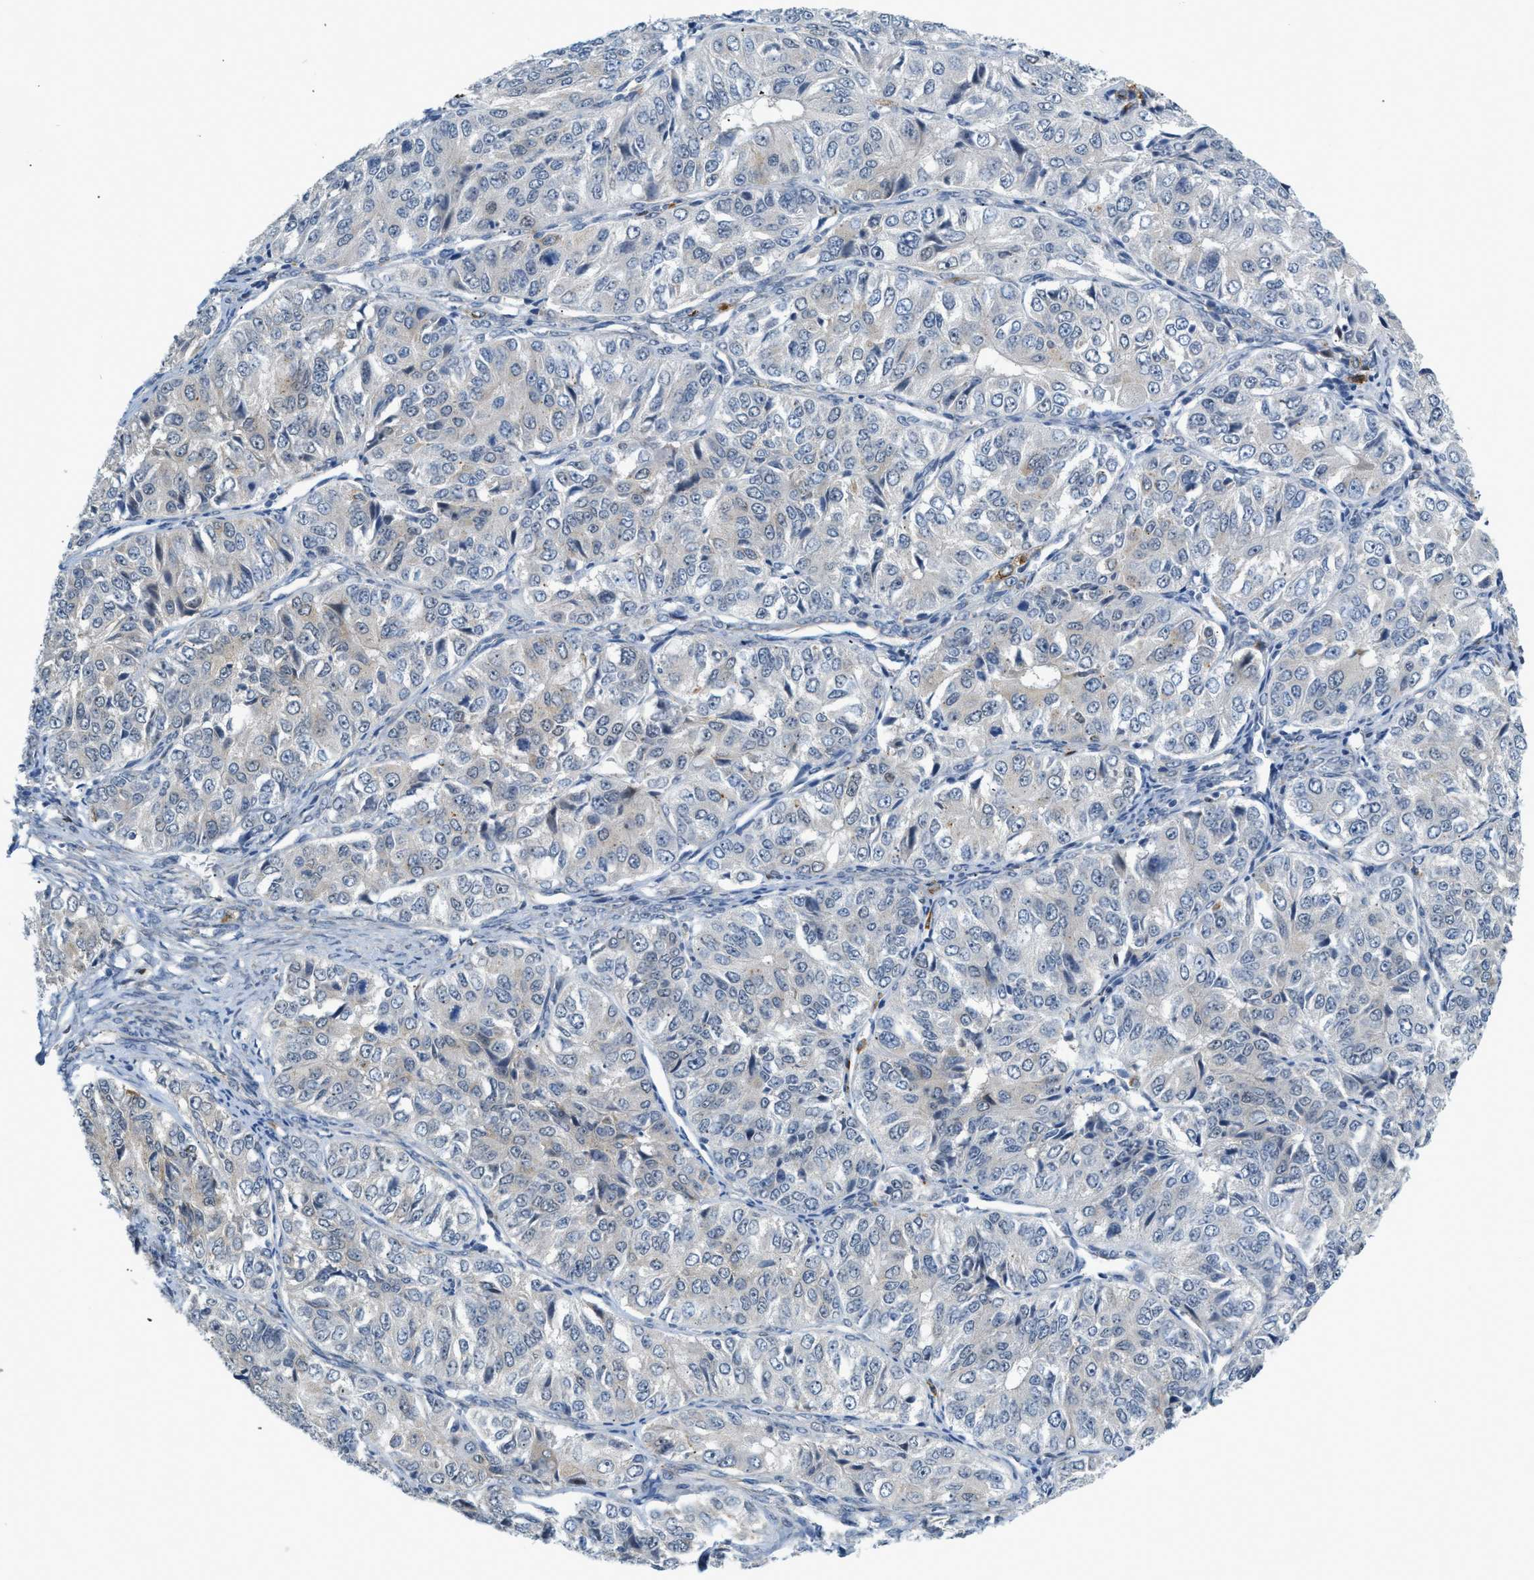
{"staining": {"intensity": "negative", "quantity": "none", "location": "none"}, "tissue": "ovarian cancer", "cell_type": "Tumor cells", "image_type": "cancer", "snomed": [{"axis": "morphology", "description": "Carcinoma, endometroid"}, {"axis": "topography", "description": "Ovary"}], "caption": "The immunohistochemistry (IHC) photomicrograph has no significant staining in tumor cells of ovarian endometroid carcinoma tissue. Nuclei are stained in blue.", "gene": "ZNF408", "patient": {"sex": "female", "age": 51}}